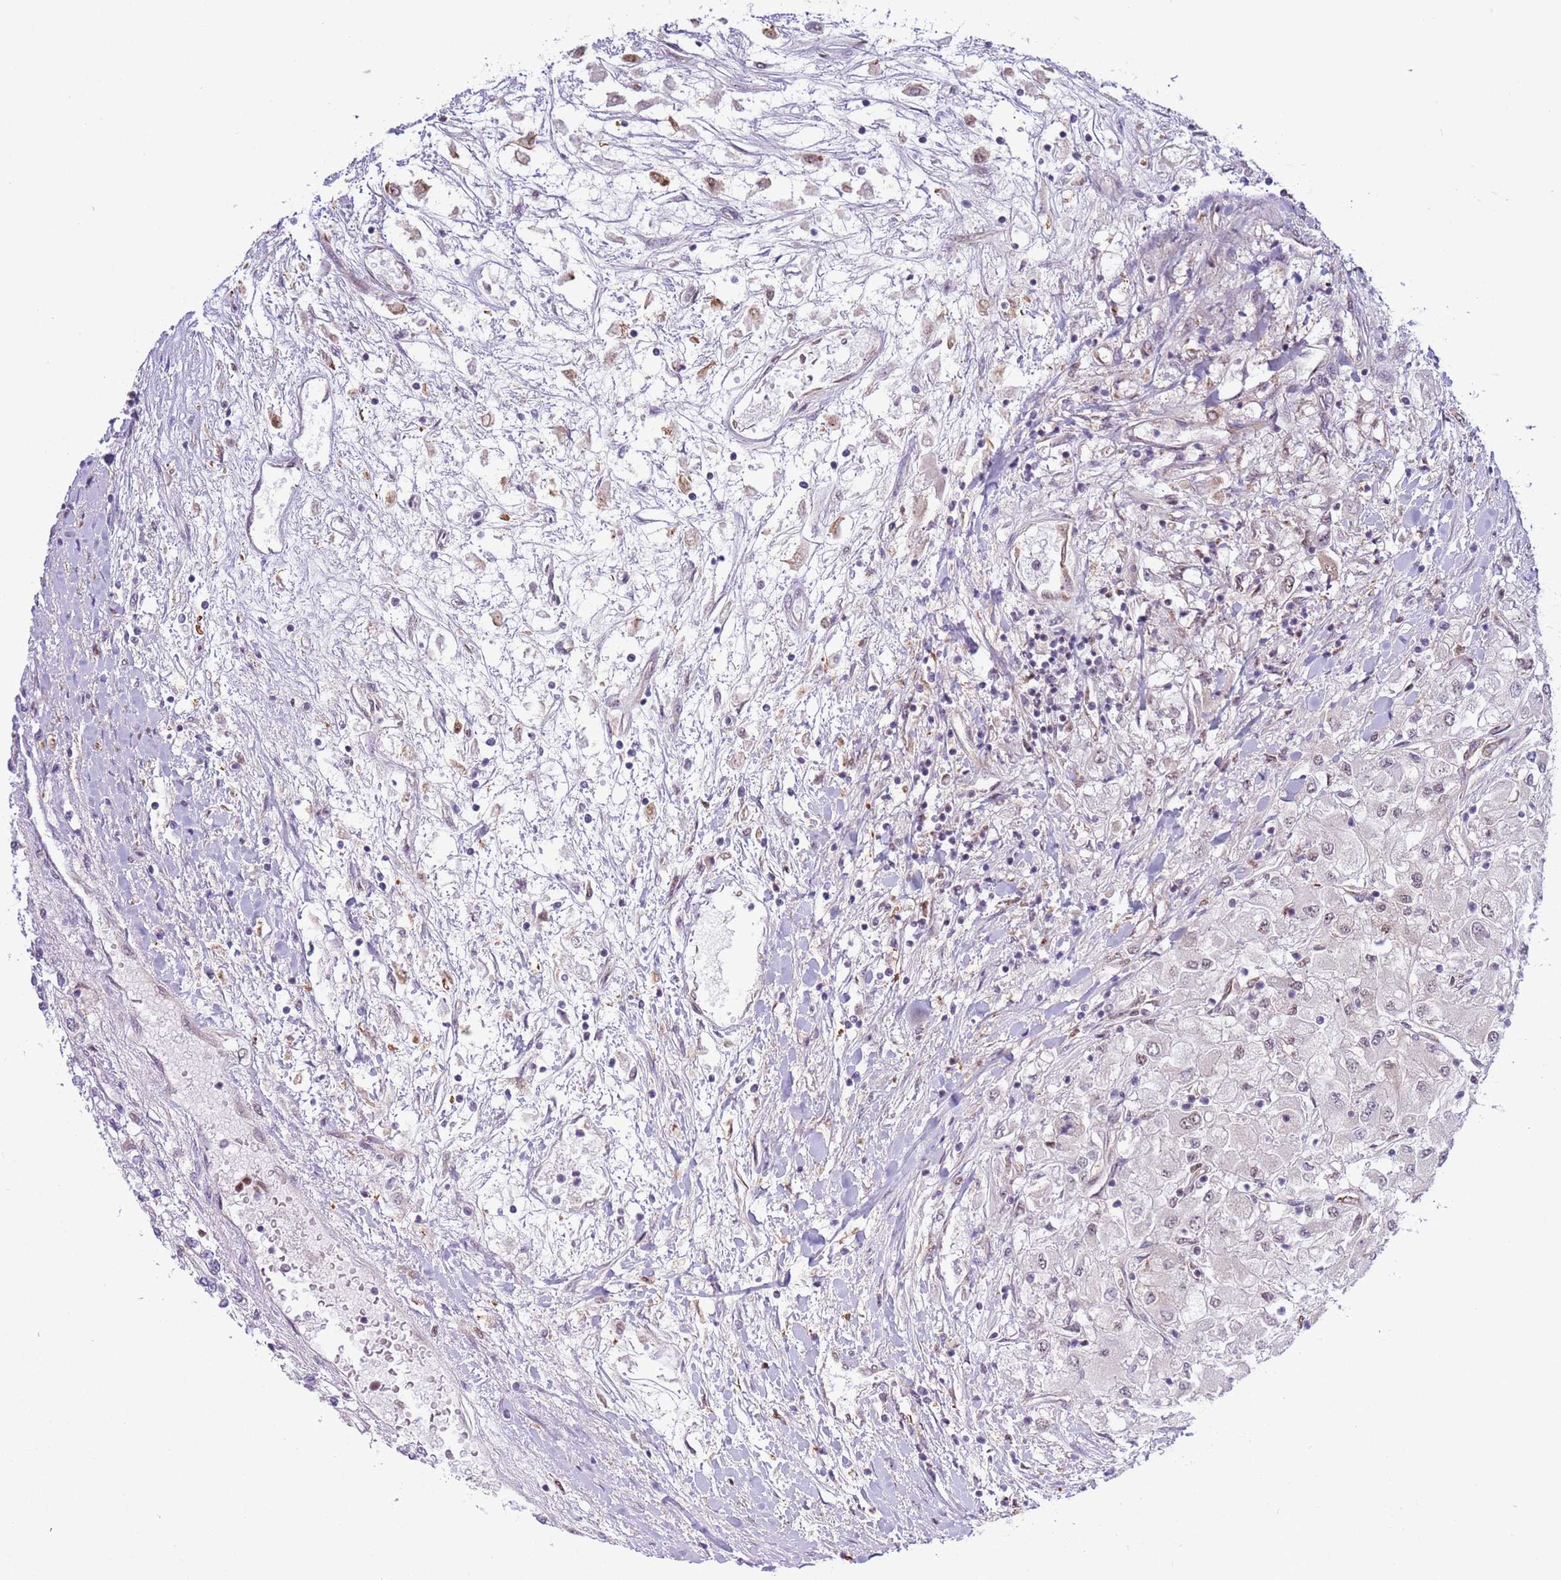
{"staining": {"intensity": "negative", "quantity": "none", "location": "none"}, "tissue": "renal cancer", "cell_type": "Tumor cells", "image_type": "cancer", "snomed": [{"axis": "morphology", "description": "Adenocarcinoma, NOS"}, {"axis": "topography", "description": "Kidney"}], "caption": "Tumor cells show no significant expression in renal cancer (adenocarcinoma).", "gene": "PRPF6", "patient": {"sex": "male", "age": 80}}